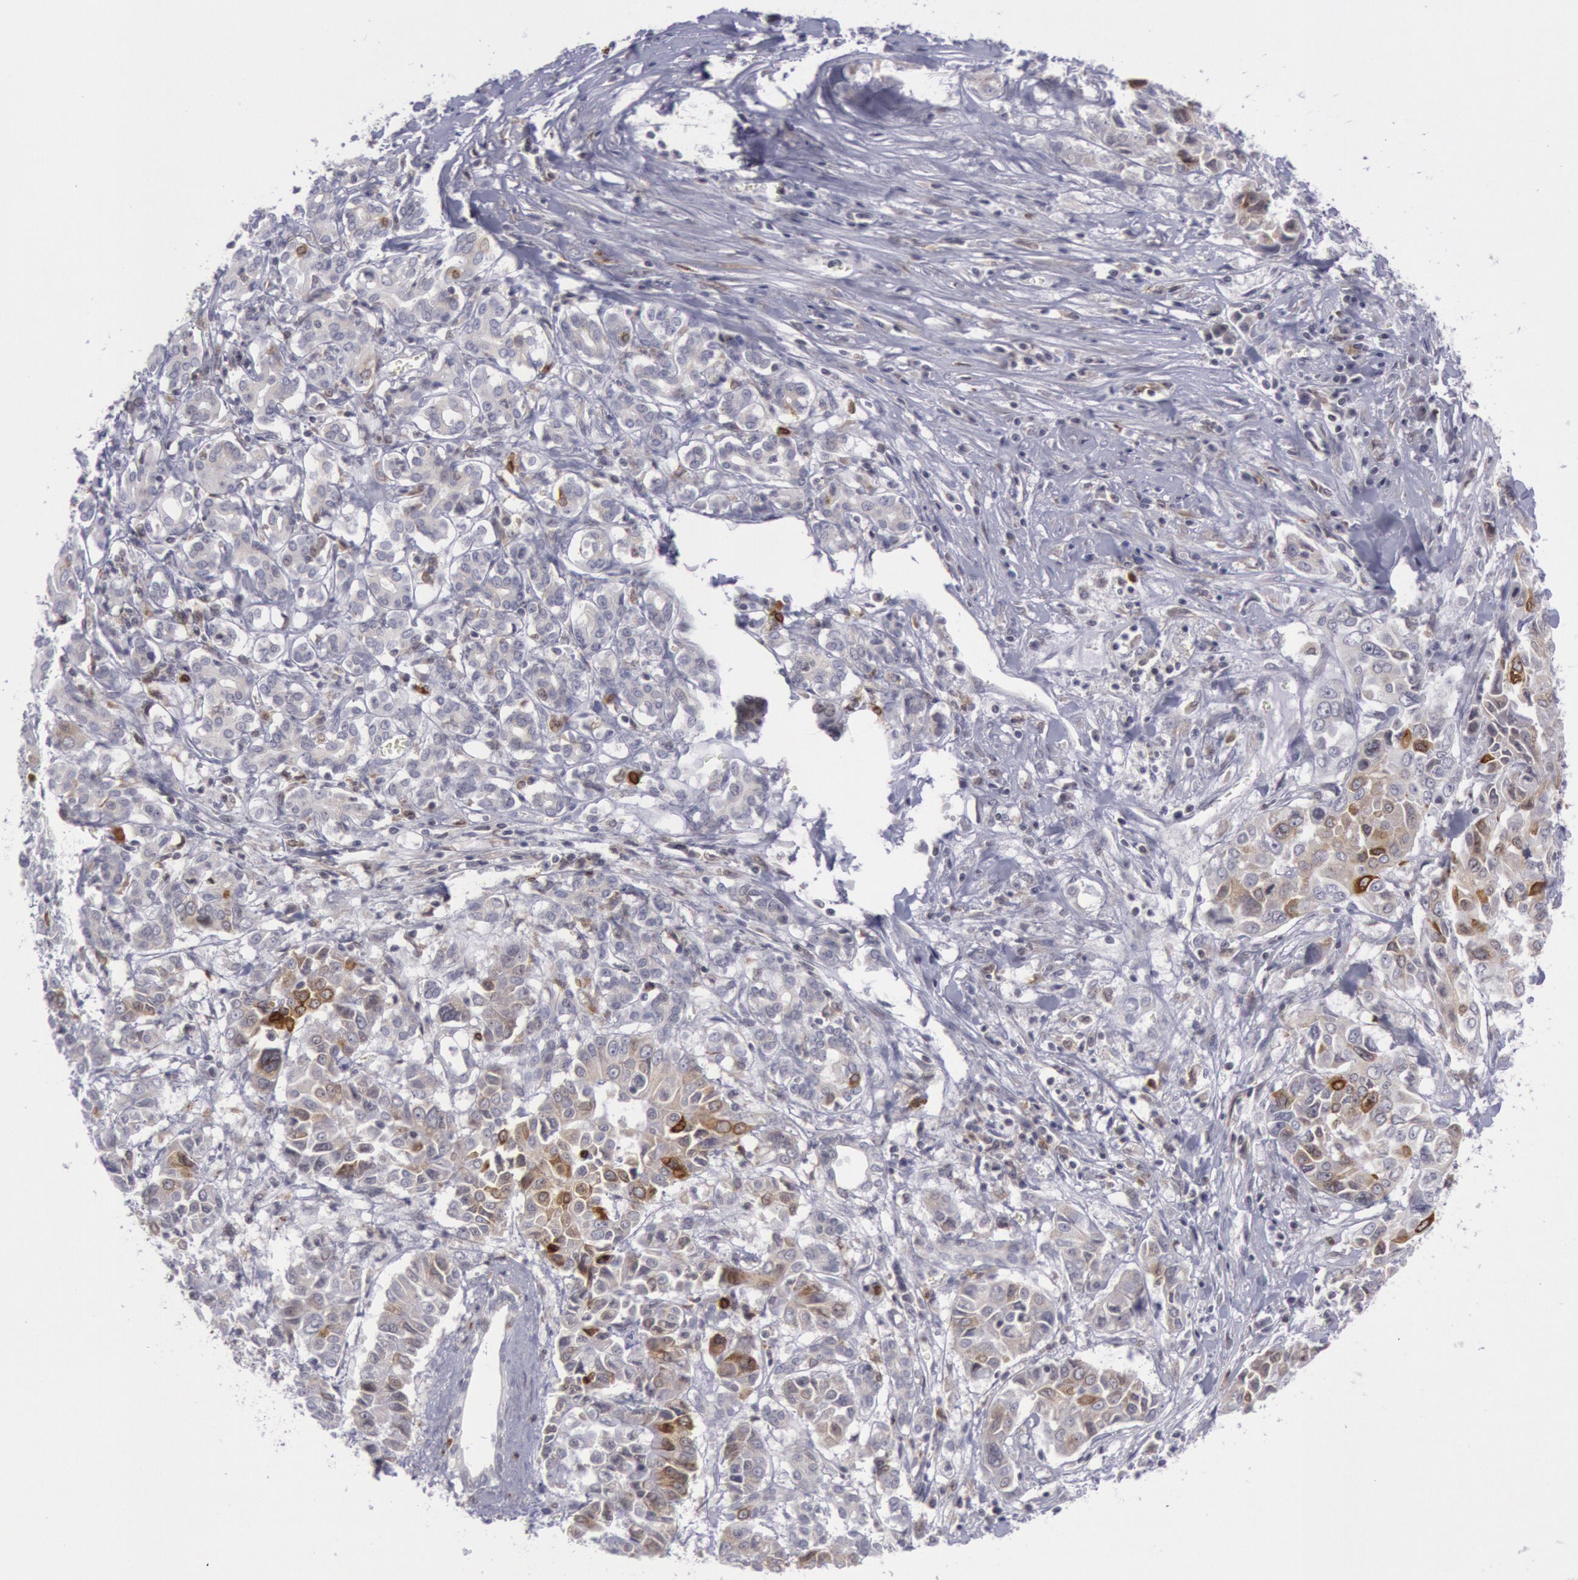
{"staining": {"intensity": "moderate", "quantity": "<25%", "location": "cytoplasmic/membranous"}, "tissue": "pancreatic cancer", "cell_type": "Tumor cells", "image_type": "cancer", "snomed": [{"axis": "morphology", "description": "Adenocarcinoma, NOS"}, {"axis": "topography", "description": "Pancreas"}], "caption": "Protein analysis of pancreatic adenocarcinoma tissue displays moderate cytoplasmic/membranous expression in about <25% of tumor cells.", "gene": "PTGS2", "patient": {"sex": "female", "age": 52}}